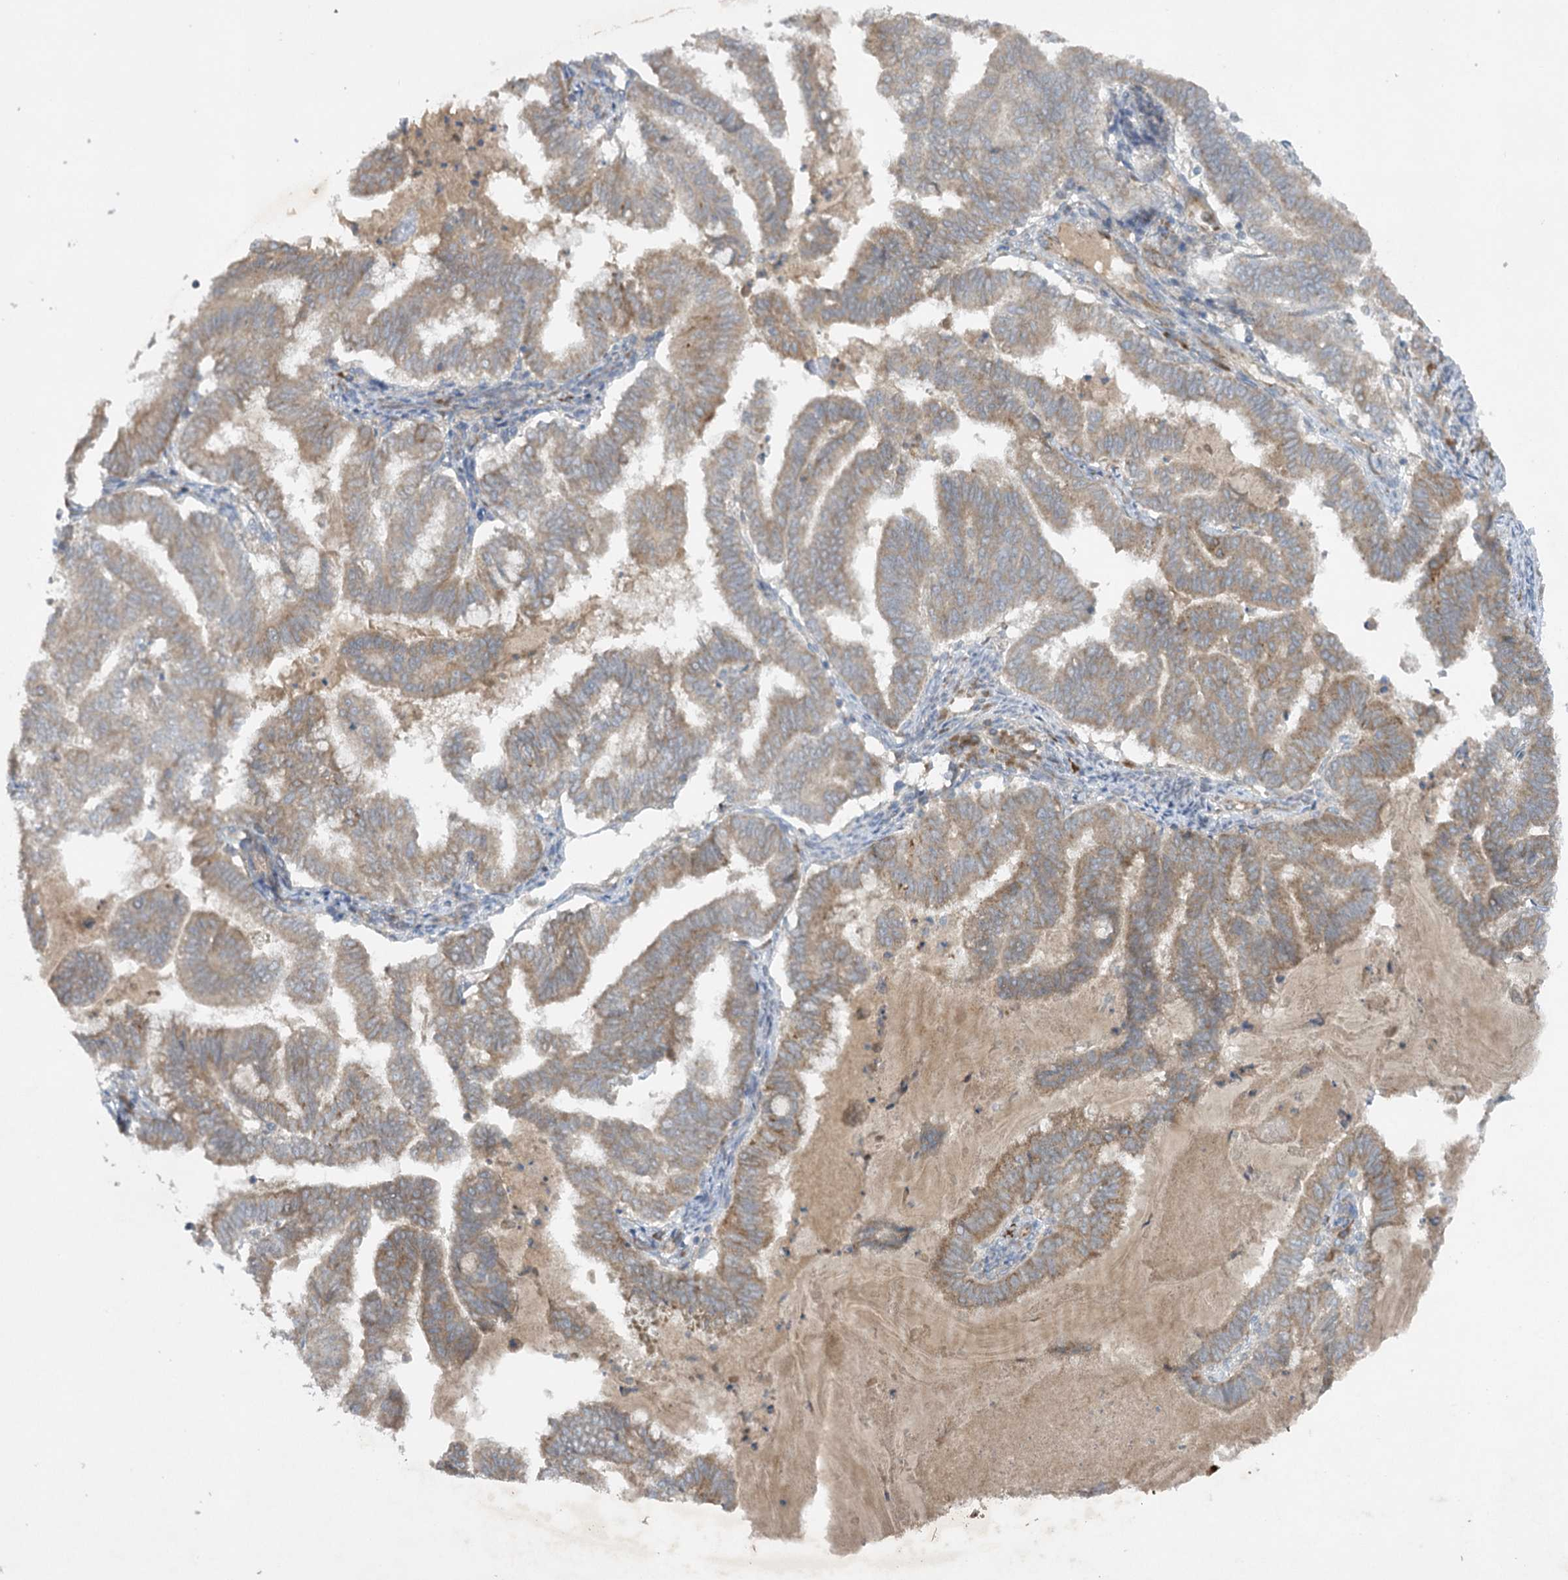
{"staining": {"intensity": "moderate", "quantity": ">75%", "location": "cytoplasmic/membranous"}, "tissue": "endometrial cancer", "cell_type": "Tumor cells", "image_type": "cancer", "snomed": [{"axis": "morphology", "description": "Adenocarcinoma, NOS"}, {"axis": "topography", "description": "Endometrium"}], "caption": "Moderate cytoplasmic/membranous expression for a protein is identified in about >75% of tumor cells of endometrial cancer (adenocarcinoma) using immunohistochemistry.", "gene": "TRAF3IP1", "patient": {"sex": "female", "age": 79}}